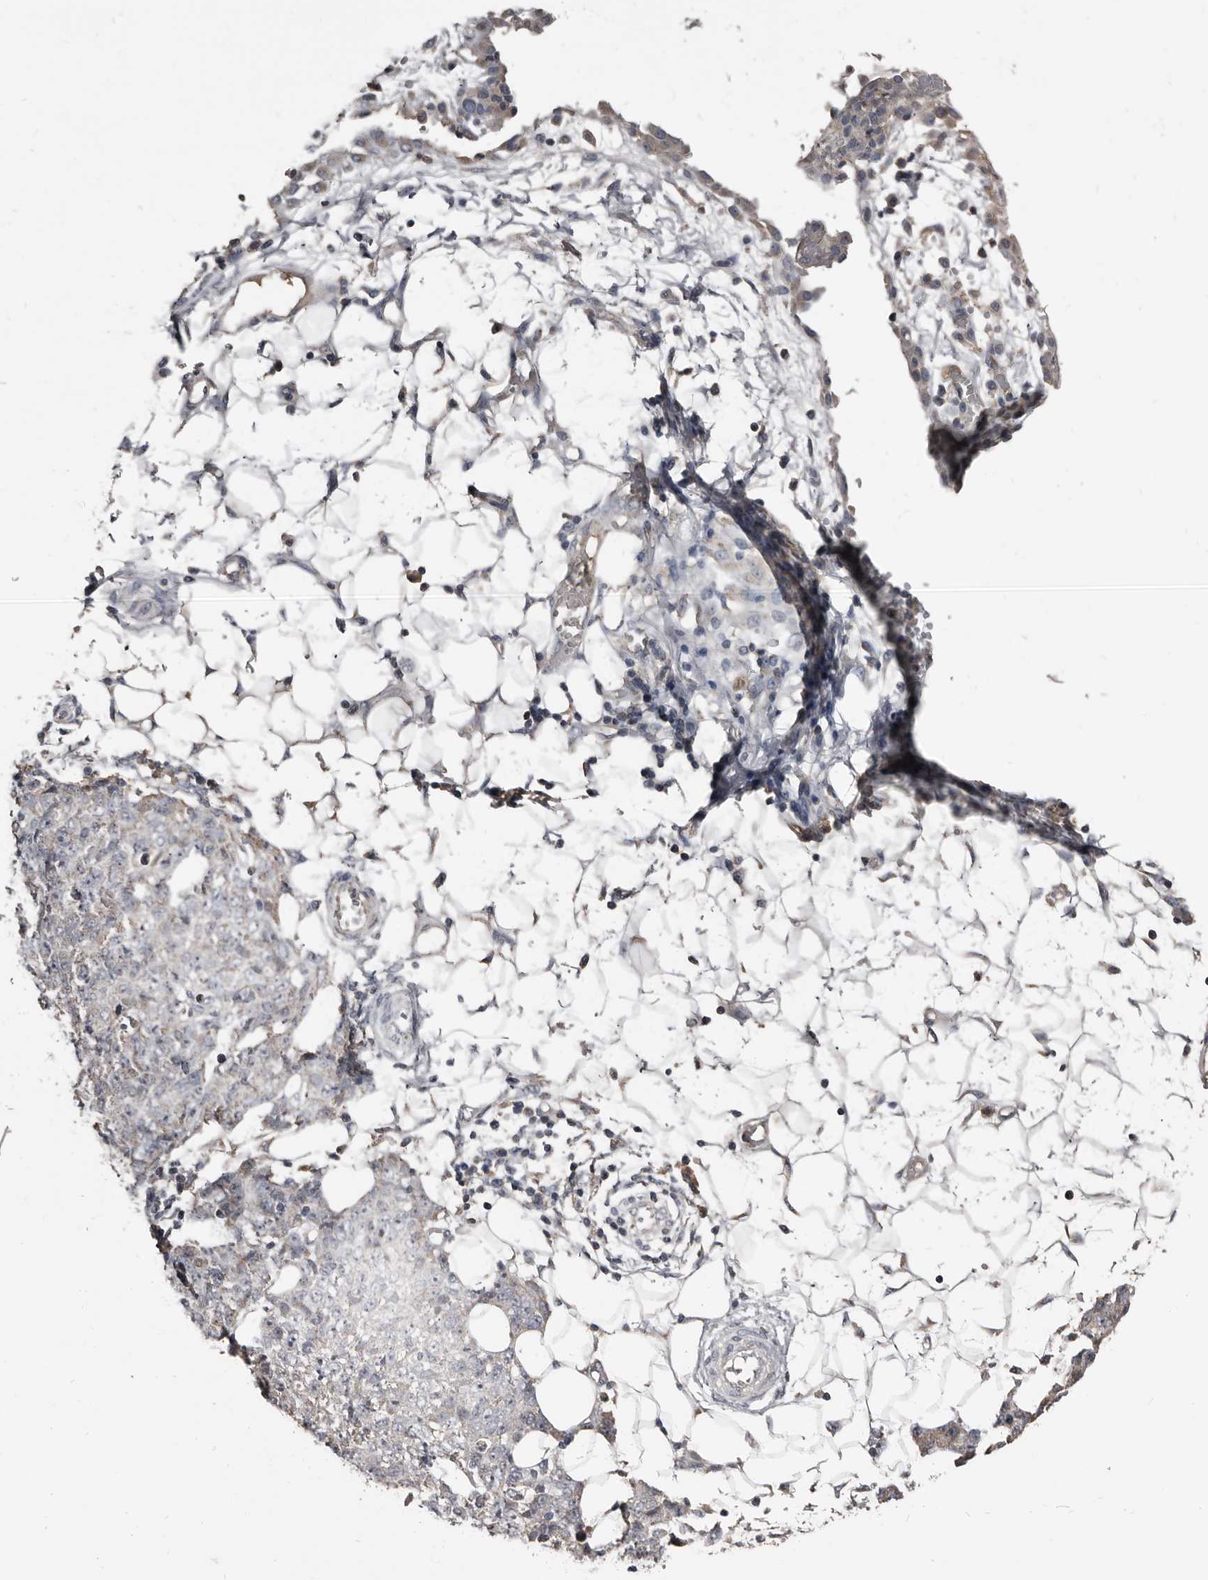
{"staining": {"intensity": "negative", "quantity": "none", "location": "none"}, "tissue": "ovarian cancer", "cell_type": "Tumor cells", "image_type": "cancer", "snomed": [{"axis": "morphology", "description": "Carcinoma, endometroid"}, {"axis": "topography", "description": "Ovary"}], "caption": "This is an immunohistochemistry photomicrograph of human ovarian cancer. There is no staining in tumor cells.", "gene": "GREB1", "patient": {"sex": "female", "age": 42}}